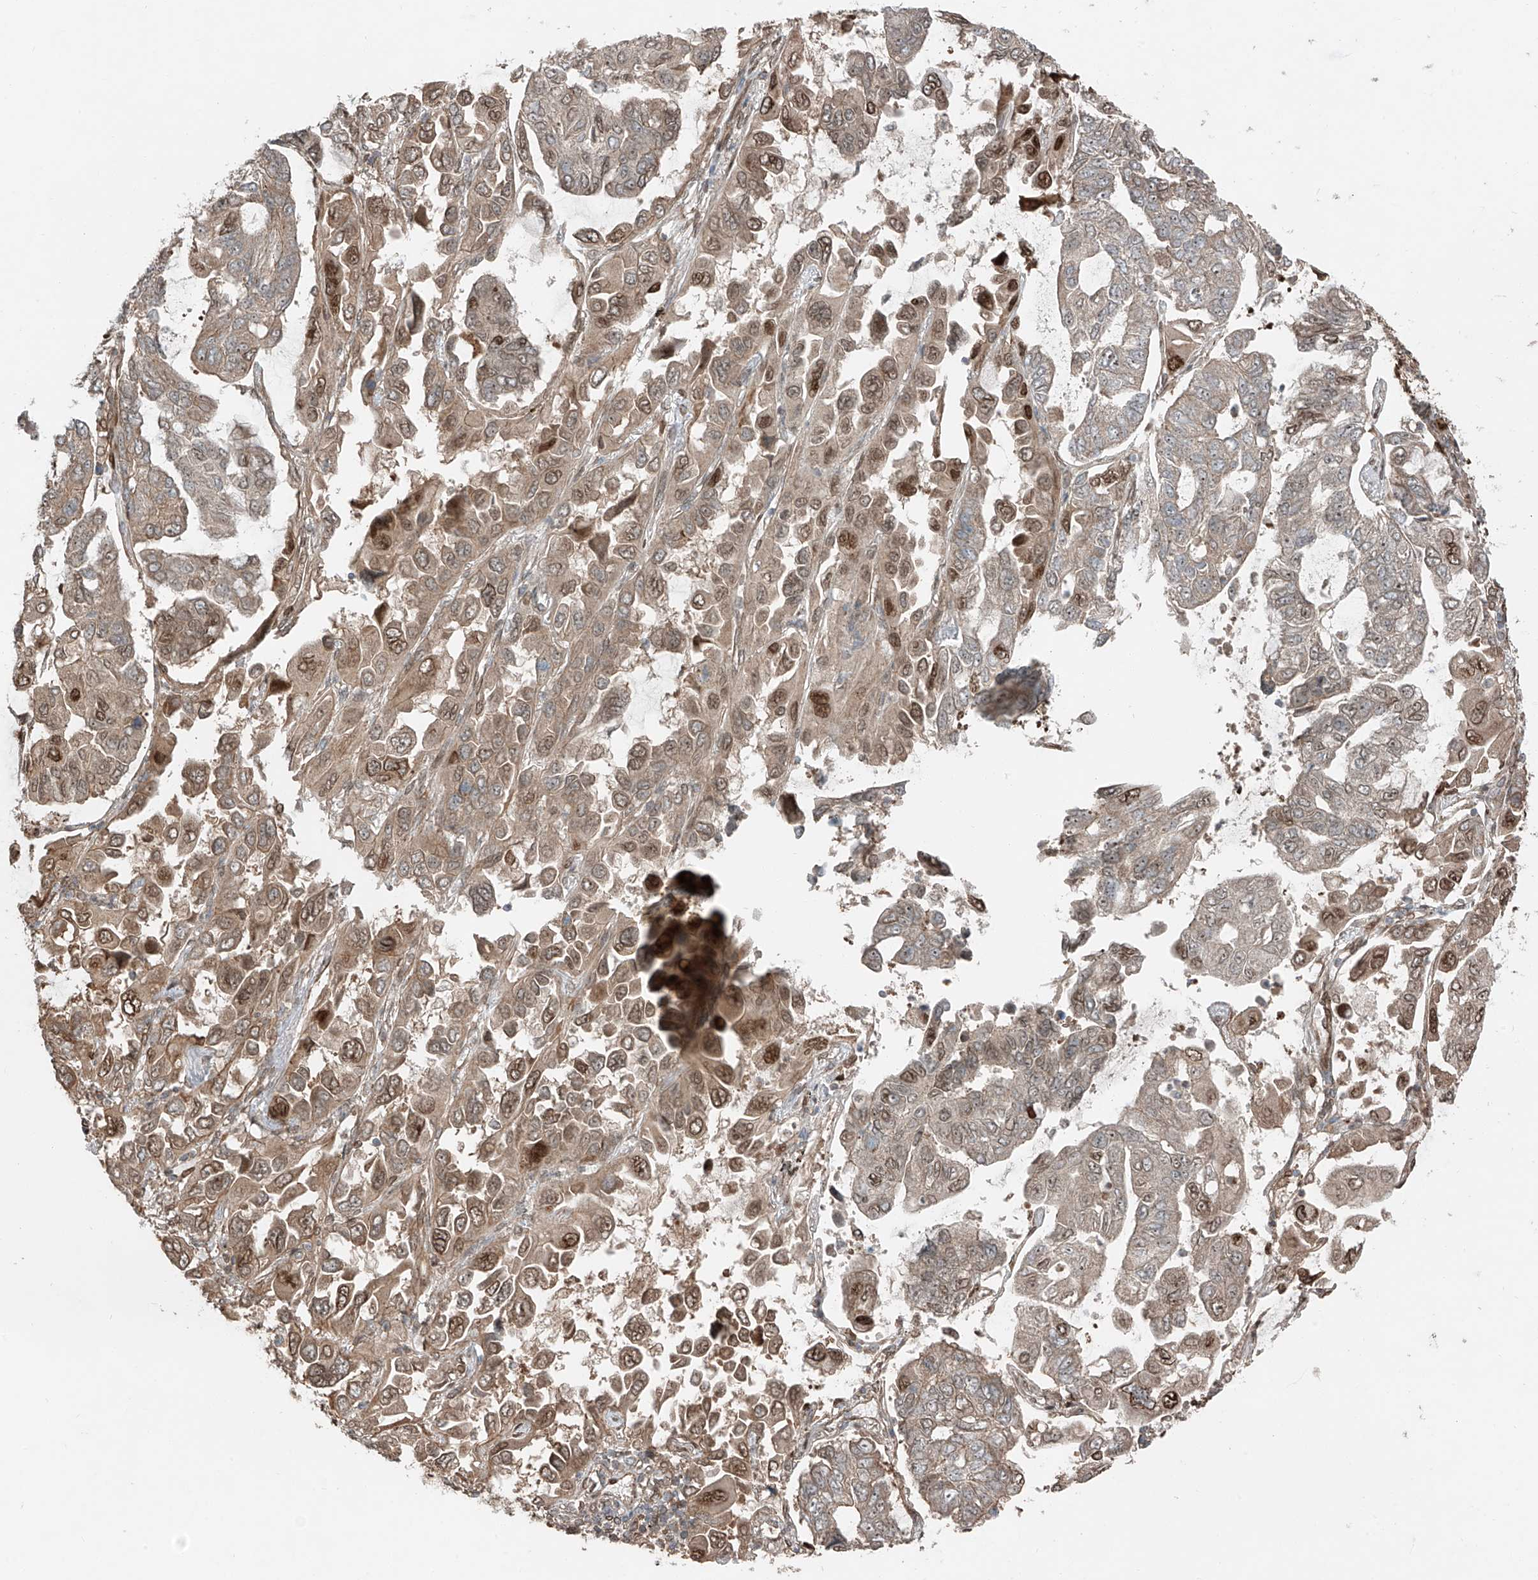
{"staining": {"intensity": "moderate", "quantity": ">75%", "location": "cytoplasmic/membranous,nuclear"}, "tissue": "lung cancer", "cell_type": "Tumor cells", "image_type": "cancer", "snomed": [{"axis": "morphology", "description": "Adenocarcinoma, NOS"}, {"axis": "topography", "description": "Lung"}], "caption": "Immunohistochemical staining of human lung cancer demonstrates medium levels of moderate cytoplasmic/membranous and nuclear protein staining in approximately >75% of tumor cells.", "gene": "CEP162", "patient": {"sex": "male", "age": 64}}